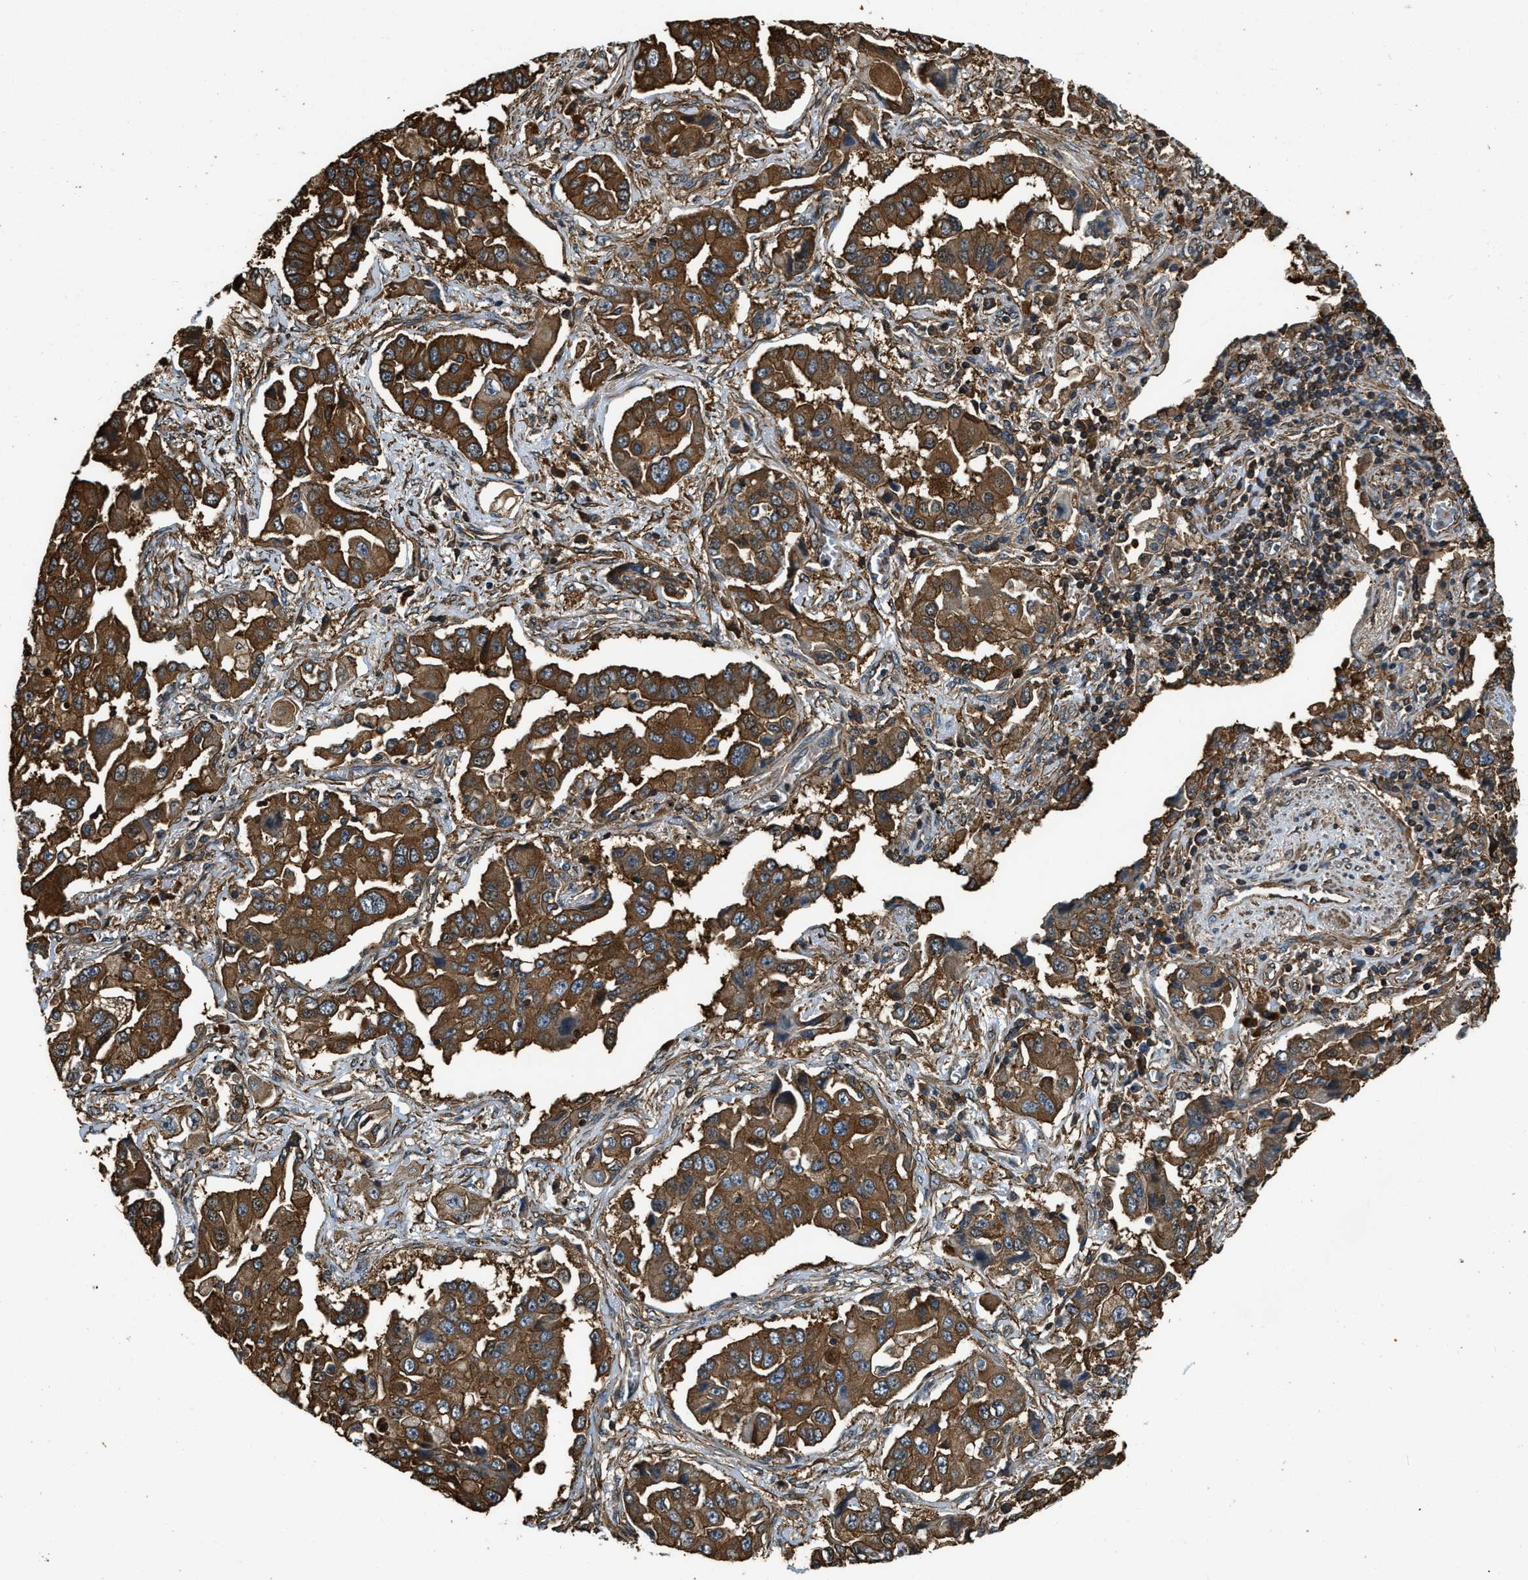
{"staining": {"intensity": "strong", "quantity": ">75%", "location": "cytoplasmic/membranous"}, "tissue": "lung cancer", "cell_type": "Tumor cells", "image_type": "cancer", "snomed": [{"axis": "morphology", "description": "Adenocarcinoma, NOS"}, {"axis": "topography", "description": "Lung"}], "caption": "Human adenocarcinoma (lung) stained for a protein (brown) shows strong cytoplasmic/membranous positive staining in approximately >75% of tumor cells.", "gene": "YARS1", "patient": {"sex": "female", "age": 65}}